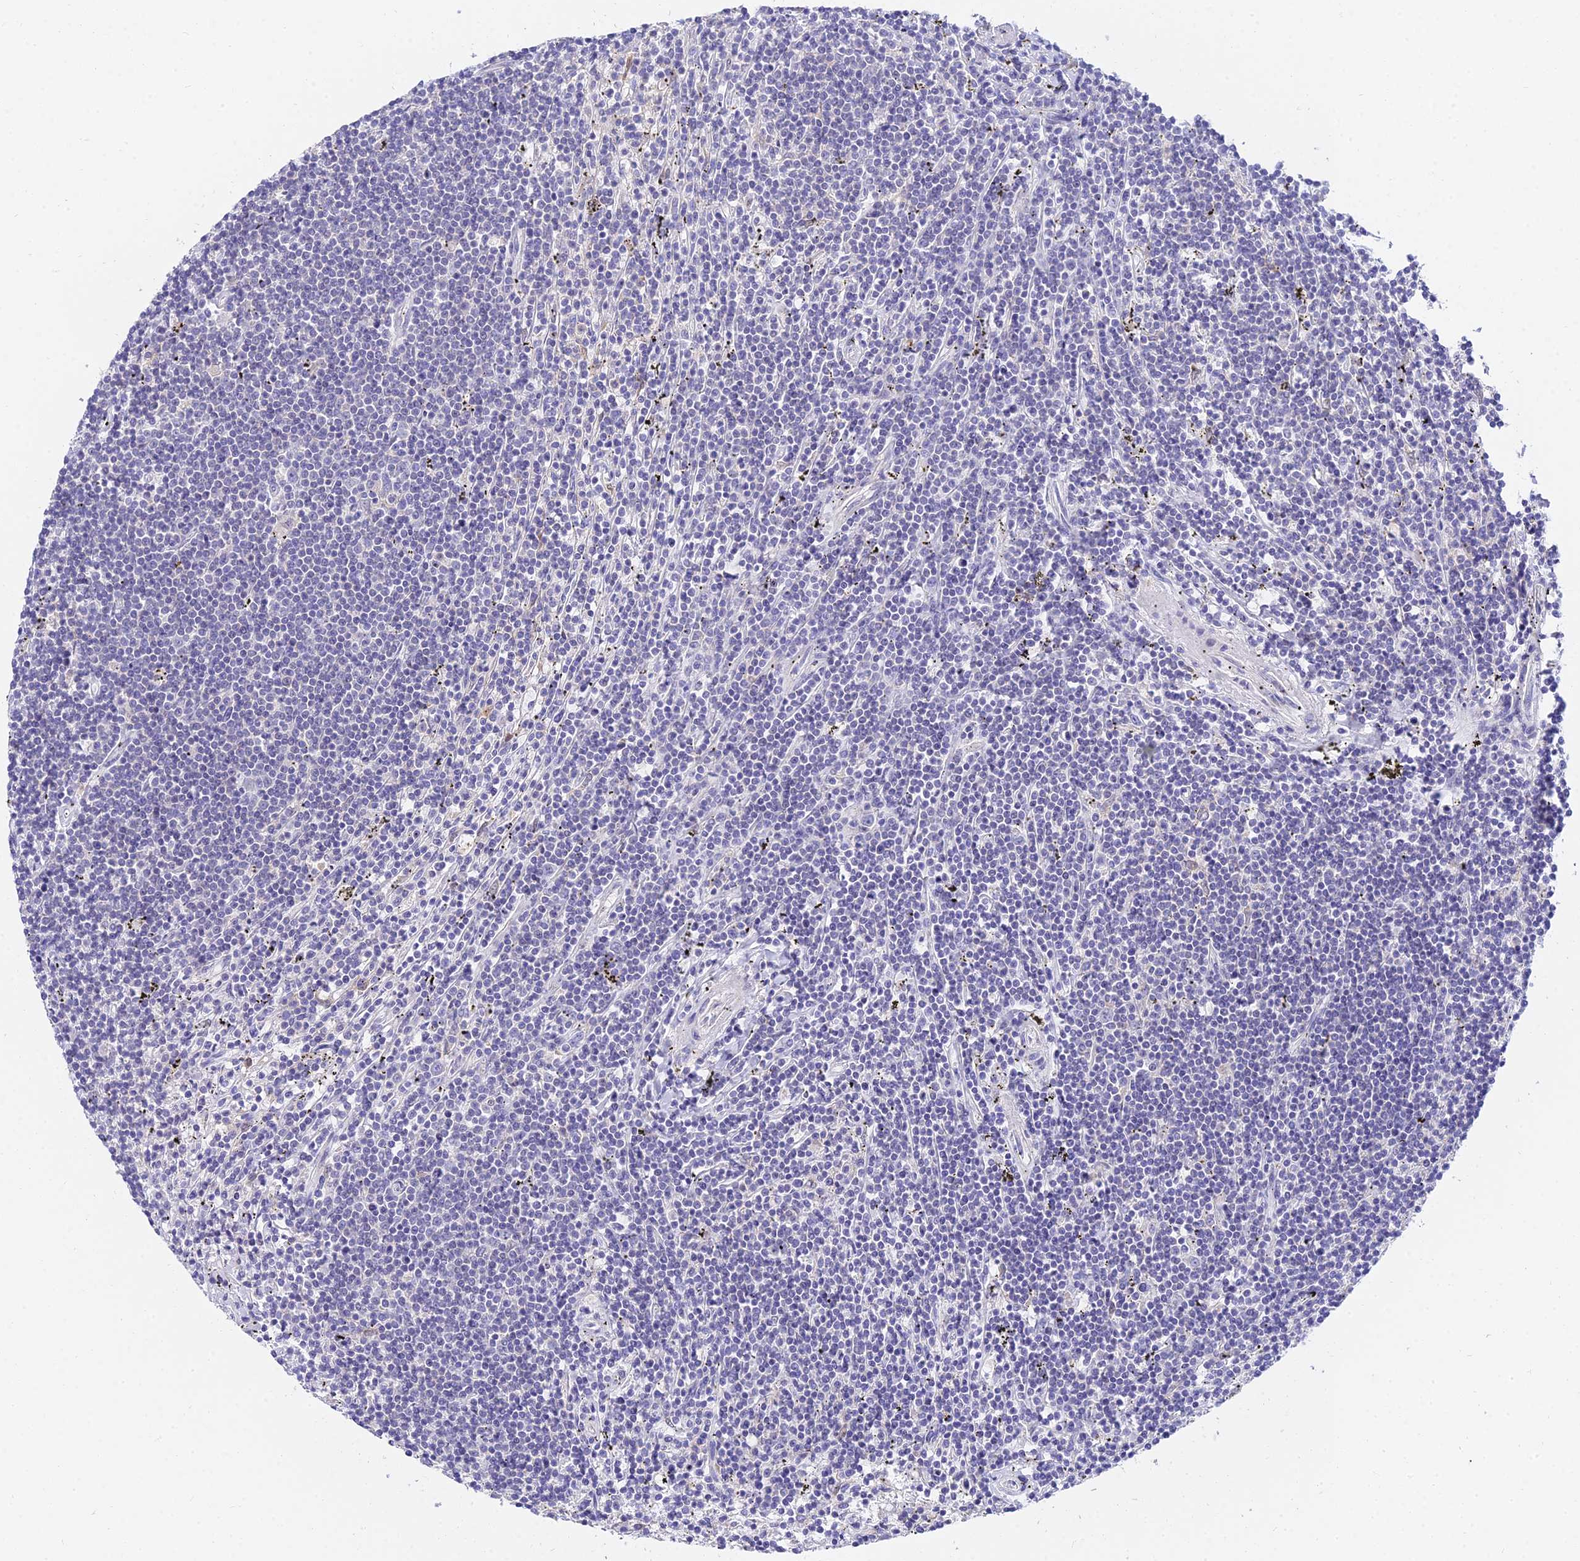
{"staining": {"intensity": "negative", "quantity": "none", "location": "none"}, "tissue": "lymphoma", "cell_type": "Tumor cells", "image_type": "cancer", "snomed": [{"axis": "morphology", "description": "Malignant lymphoma, non-Hodgkin's type, Low grade"}, {"axis": "topography", "description": "Spleen"}], "caption": "Immunohistochemistry photomicrograph of malignant lymphoma, non-Hodgkin's type (low-grade) stained for a protein (brown), which displays no positivity in tumor cells.", "gene": "ARL8B", "patient": {"sex": "male", "age": 76}}